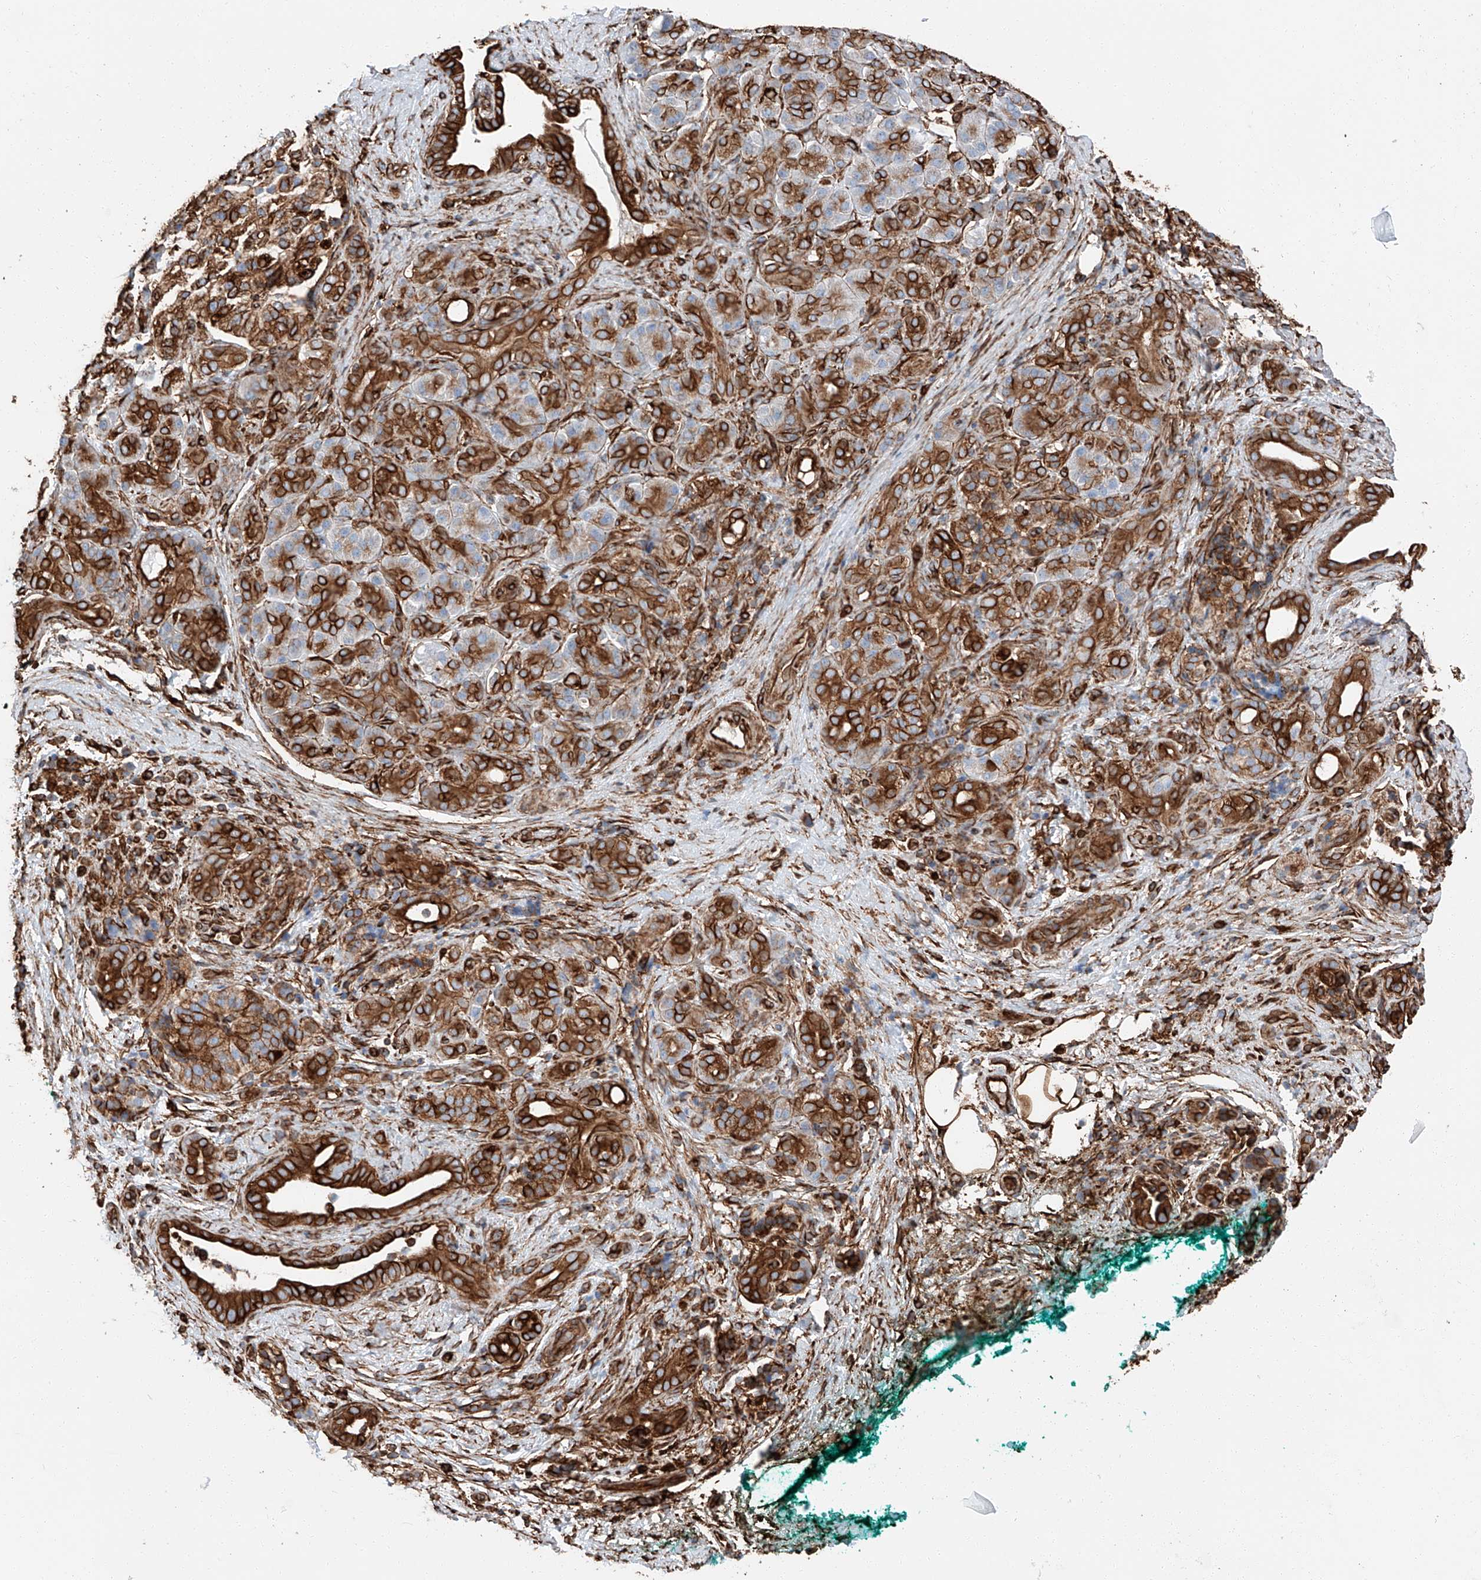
{"staining": {"intensity": "strong", "quantity": ">75%", "location": "cytoplasmic/membranous"}, "tissue": "pancreatic cancer", "cell_type": "Tumor cells", "image_type": "cancer", "snomed": [{"axis": "morphology", "description": "Adenocarcinoma, NOS"}, {"axis": "topography", "description": "Pancreas"}], "caption": "Immunohistochemical staining of human pancreatic adenocarcinoma shows strong cytoplasmic/membranous protein positivity in approximately >75% of tumor cells.", "gene": "ZNF804A", "patient": {"sex": "male", "age": 78}}